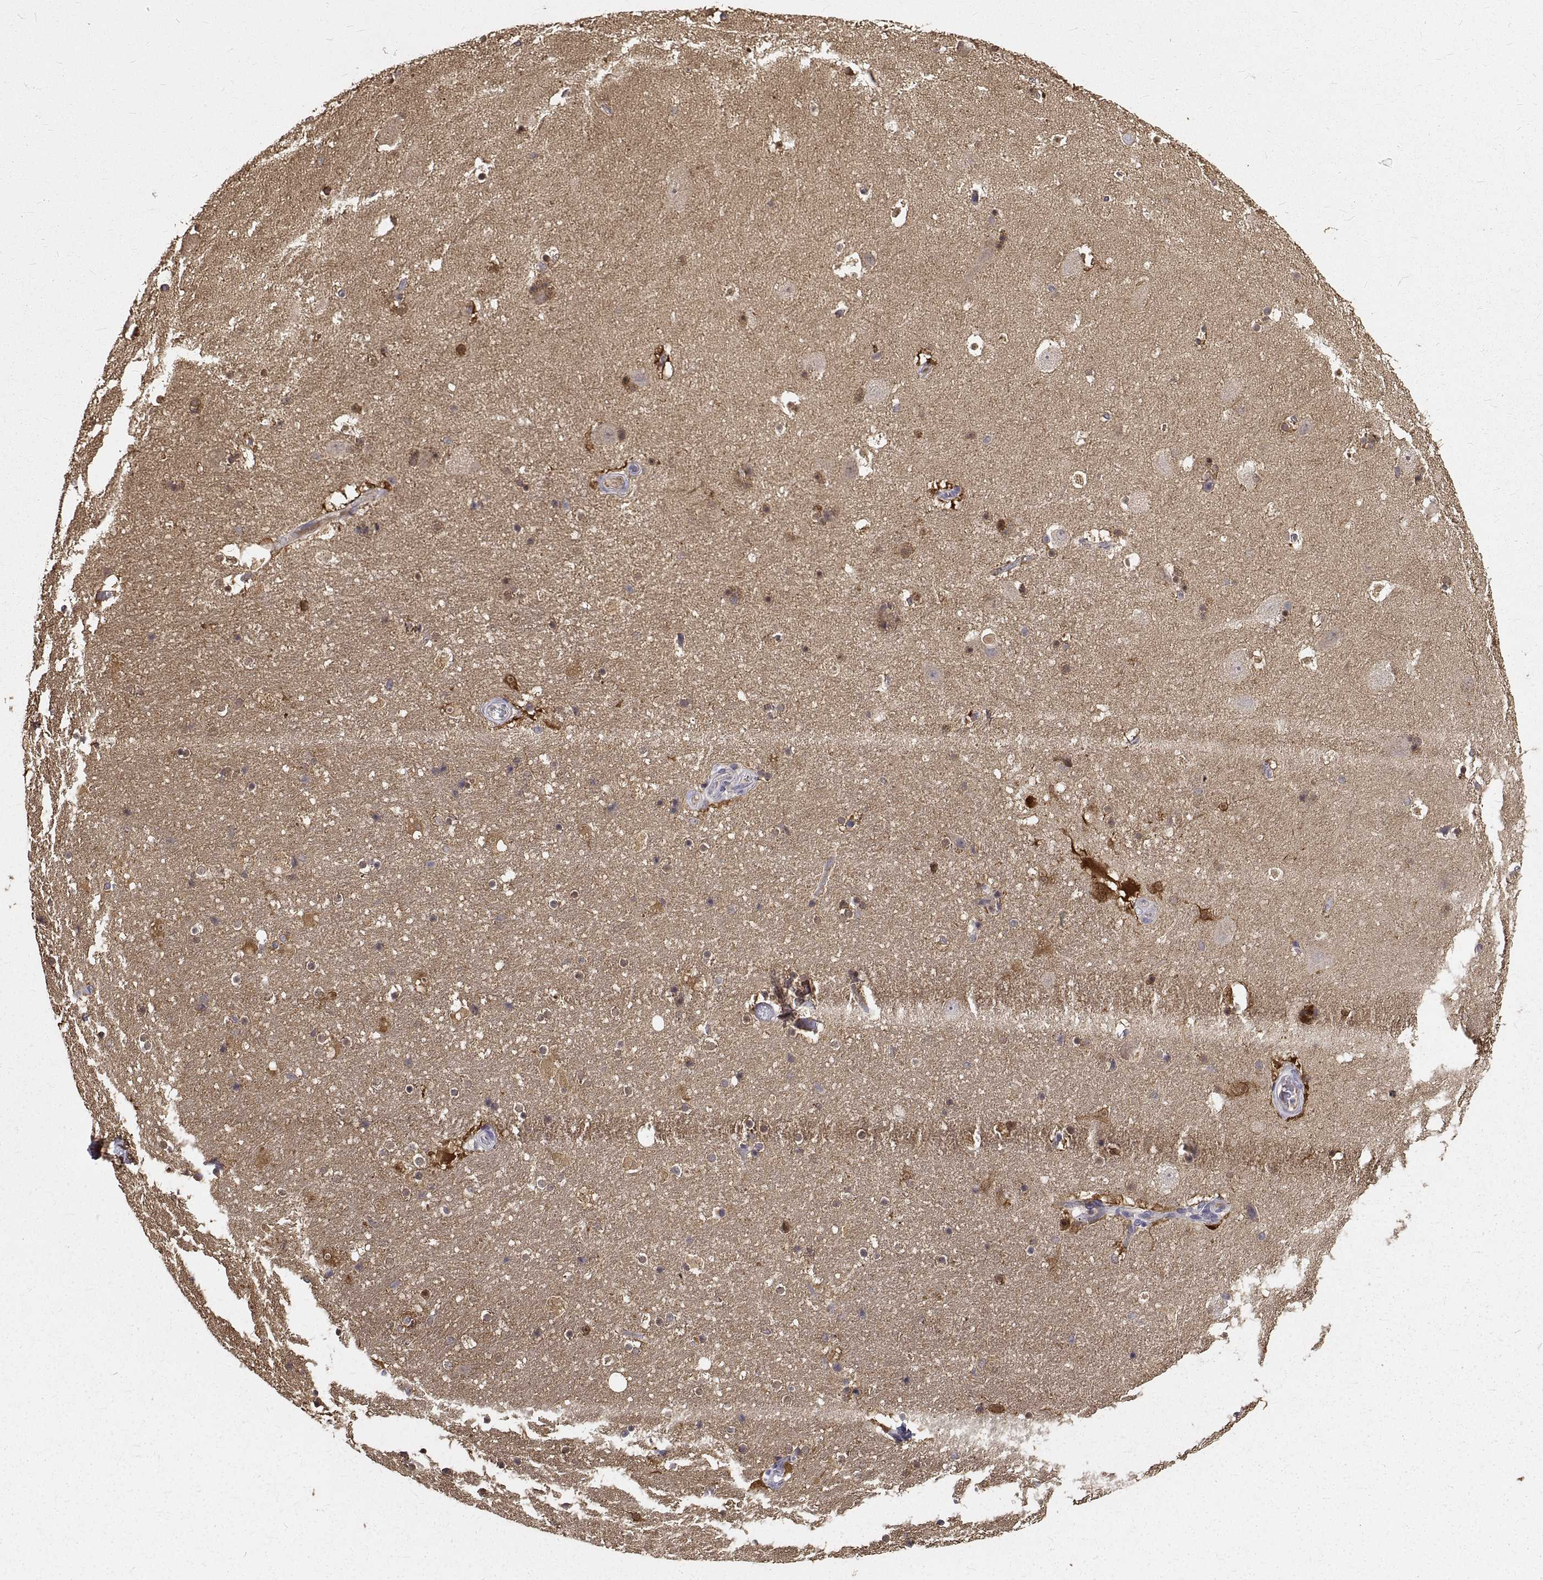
{"staining": {"intensity": "strong", "quantity": "<25%", "location": "cytoplasmic/membranous"}, "tissue": "hippocampus", "cell_type": "Glial cells", "image_type": "normal", "snomed": [{"axis": "morphology", "description": "Normal tissue, NOS"}, {"axis": "topography", "description": "Hippocampus"}], "caption": "Protein expression analysis of unremarkable human hippocampus reveals strong cytoplasmic/membranous positivity in about <25% of glial cells.", "gene": "PEA15", "patient": {"sex": "male", "age": 51}}